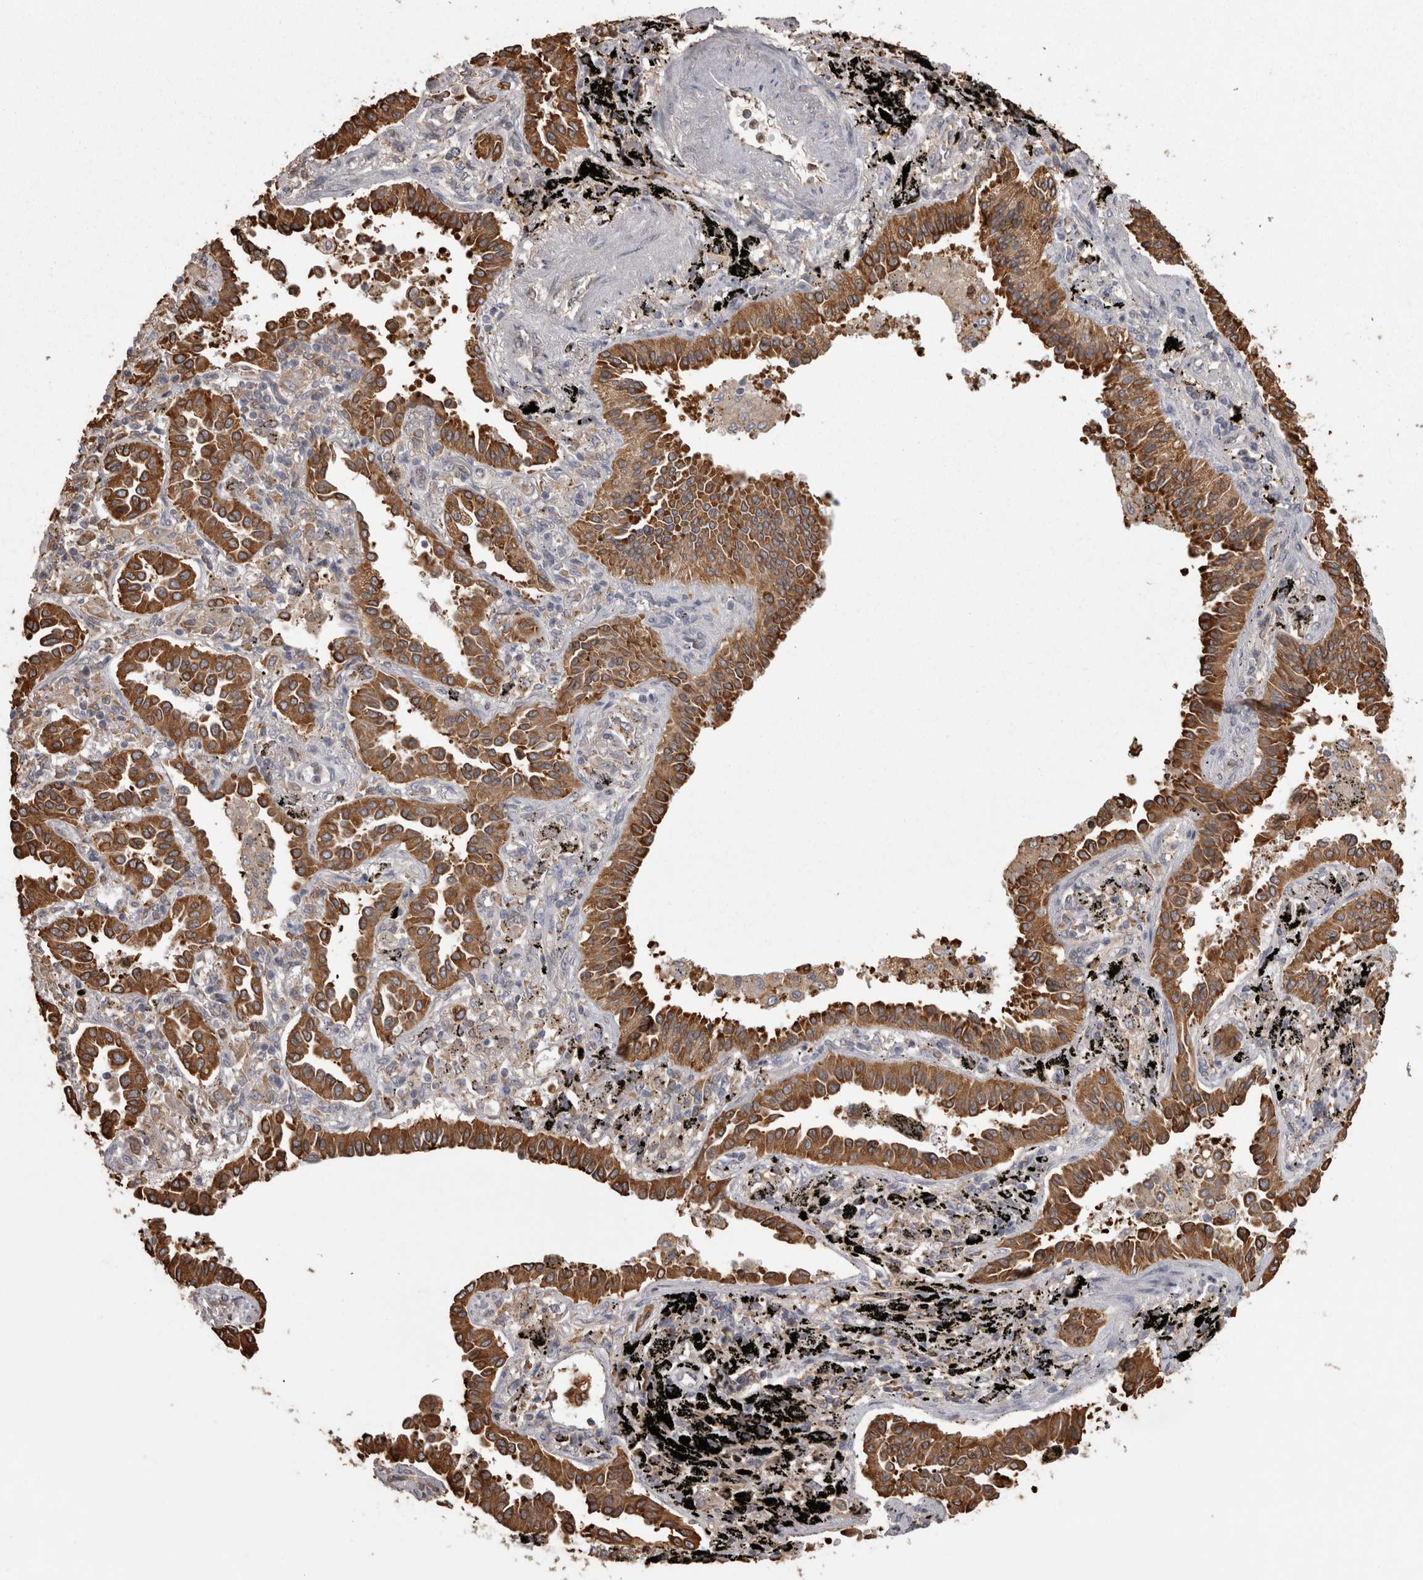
{"staining": {"intensity": "moderate", "quantity": ">75%", "location": "cytoplasmic/membranous"}, "tissue": "lung cancer", "cell_type": "Tumor cells", "image_type": "cancer", "snomed": [{"axis": "morphology", "description": "Normal tissue, NOS"}, {"axis": "morphology", "description": "Adenocarcinoma, NOS"}, {"axis": "topography", "description": "Lung"}], "caption": "This micrograph demonstrates immunohistochemistry staining of lung cancer, with medium moderate cytoplasmic/membranous staining in about >75% of tumor cells.", "gene": "PON2", "patient": {"sex": "male", "age": 59}}